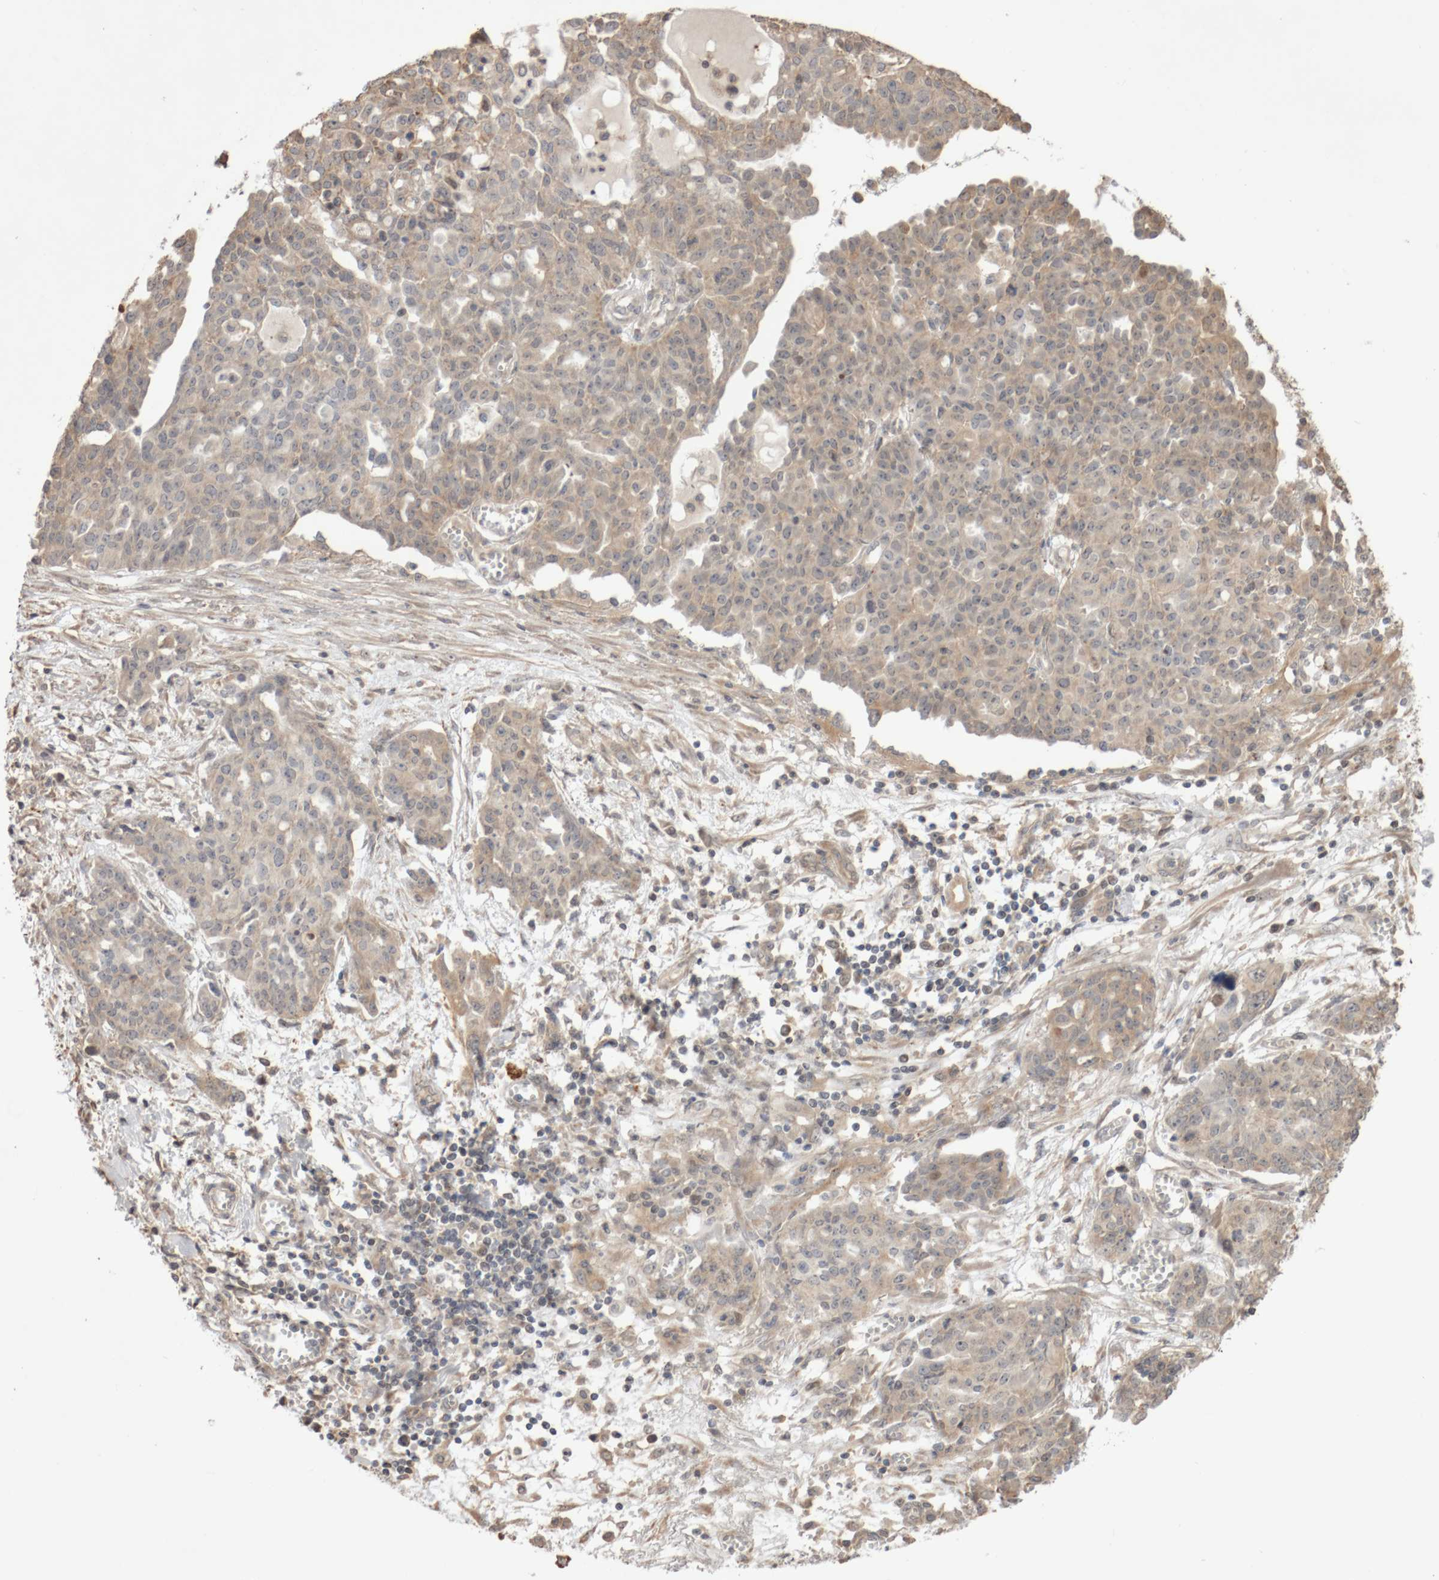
{"staining": {"intensity": "weak", "quantity": ">75%", "location": "cytoplasmic/membranous"}, "tissue": "ovarian cancer", "cell_type": "Tumor cells", "image_type": "cancer", "snomed": [{"axis": "morphology", "description": "Cystadenocarcinoma, serous, NOS"}, {"axis": "topography", "description": "Soft tissue"}, {"axis": "topography", "description": "Ovary"}], "caption": "Protein staining demonstrates weak cytoplasmic/membranous expression in about >75% of tumor cells in serous cystadenocarcinoma (ovarian).", "gene": "DPH7", "patient": {"sex": "female", "age": 57}}